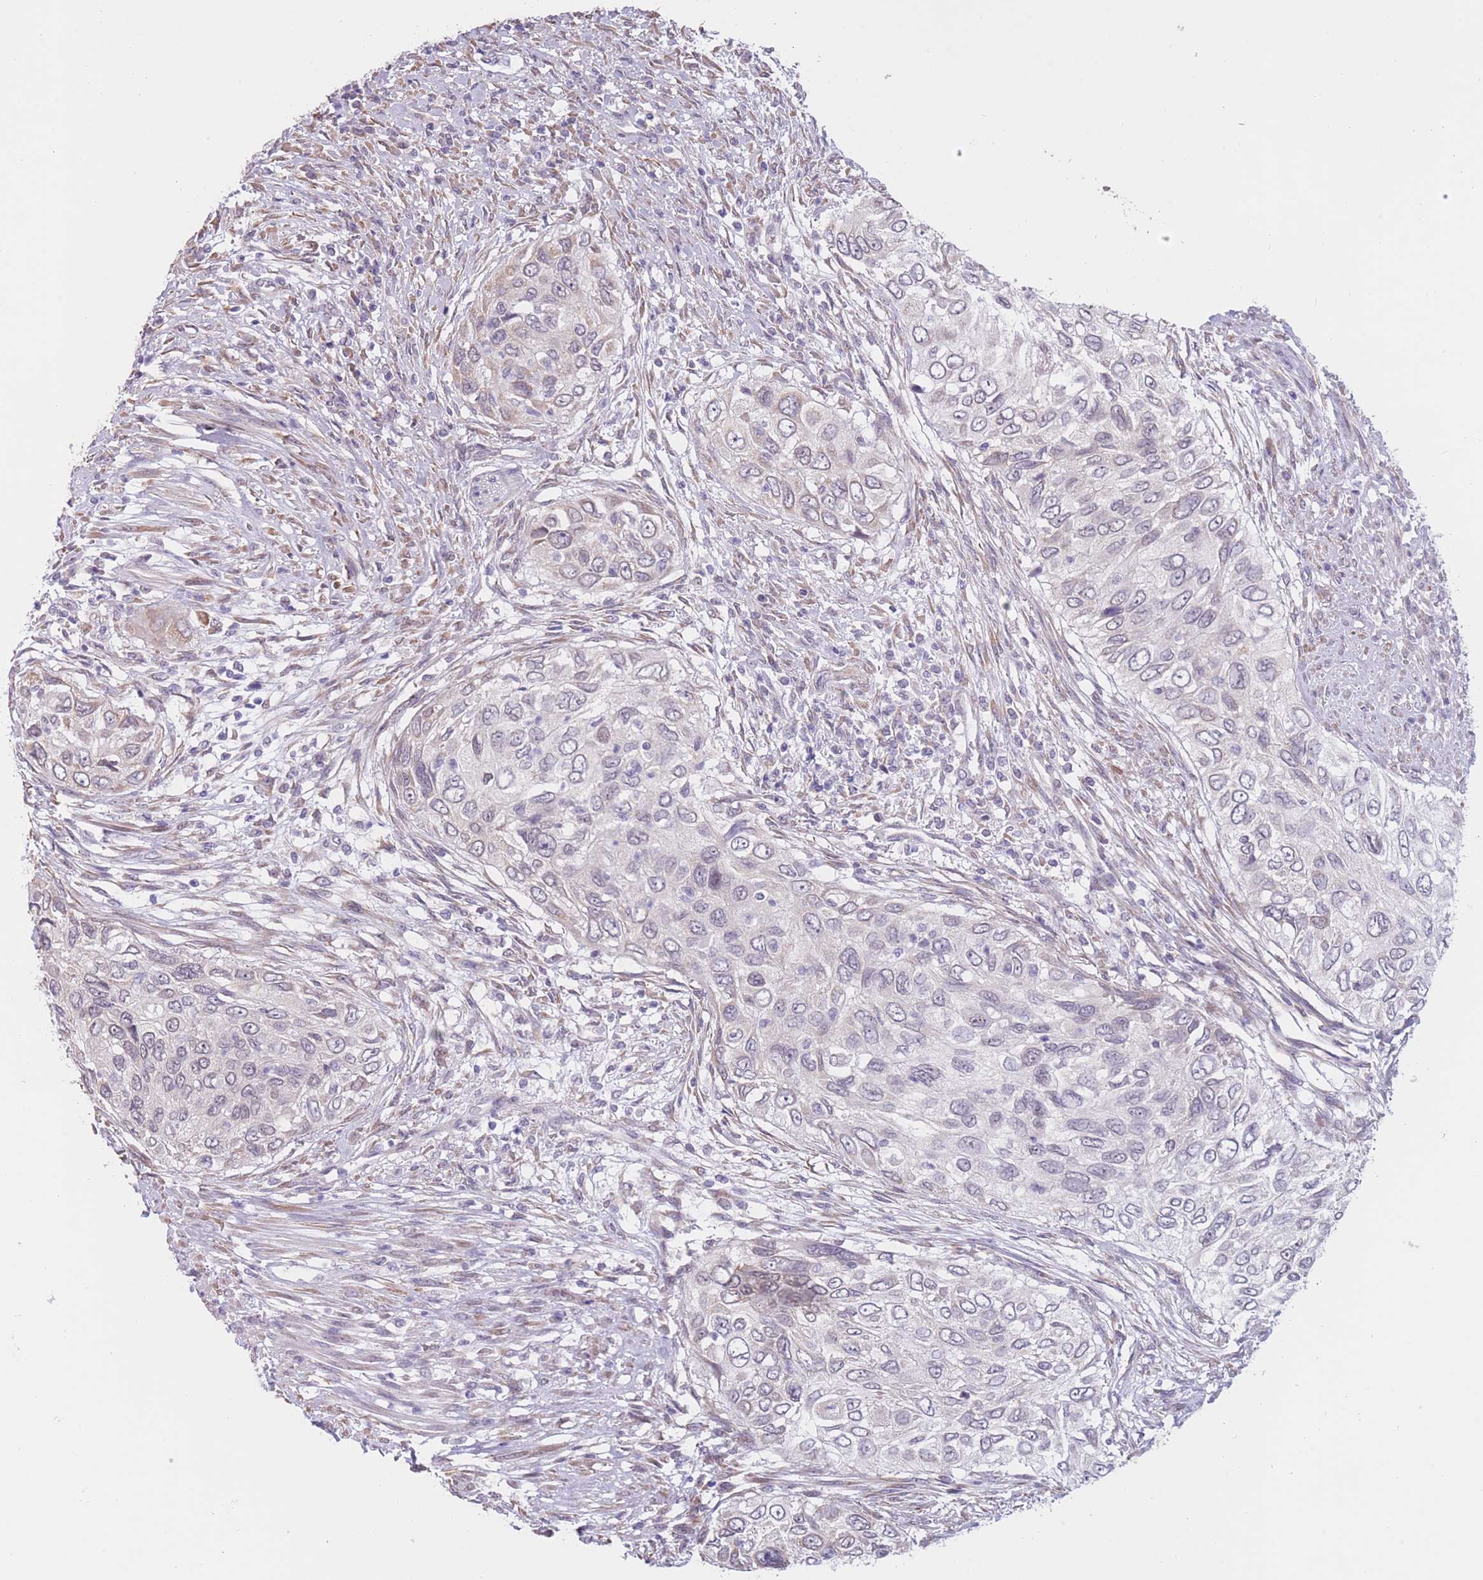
{"staining": {"intensity": "negative", "quantity": "none", "location": "none"}, "tissue": "urothelial cancer", "cell_type": "Tumor cells", "image_type": "cancer", "snomed": [{"axis": "morphology", "description": "Urothelial carcinoma, High grade"}, {"axis": "topography", "description": "Urinary bladder"}], "caption": "A high-resolution histopathology image shows immunohistochemistry staining of urothelial cancer, which demonstrates no significant staining in tumor cells. (Brightfield microscopy of DAB (3,3'-diaminobenzidine) IHC at high magnification).", "gene": "COL27A1", "patient": {"sex": "female", "age": 60}}